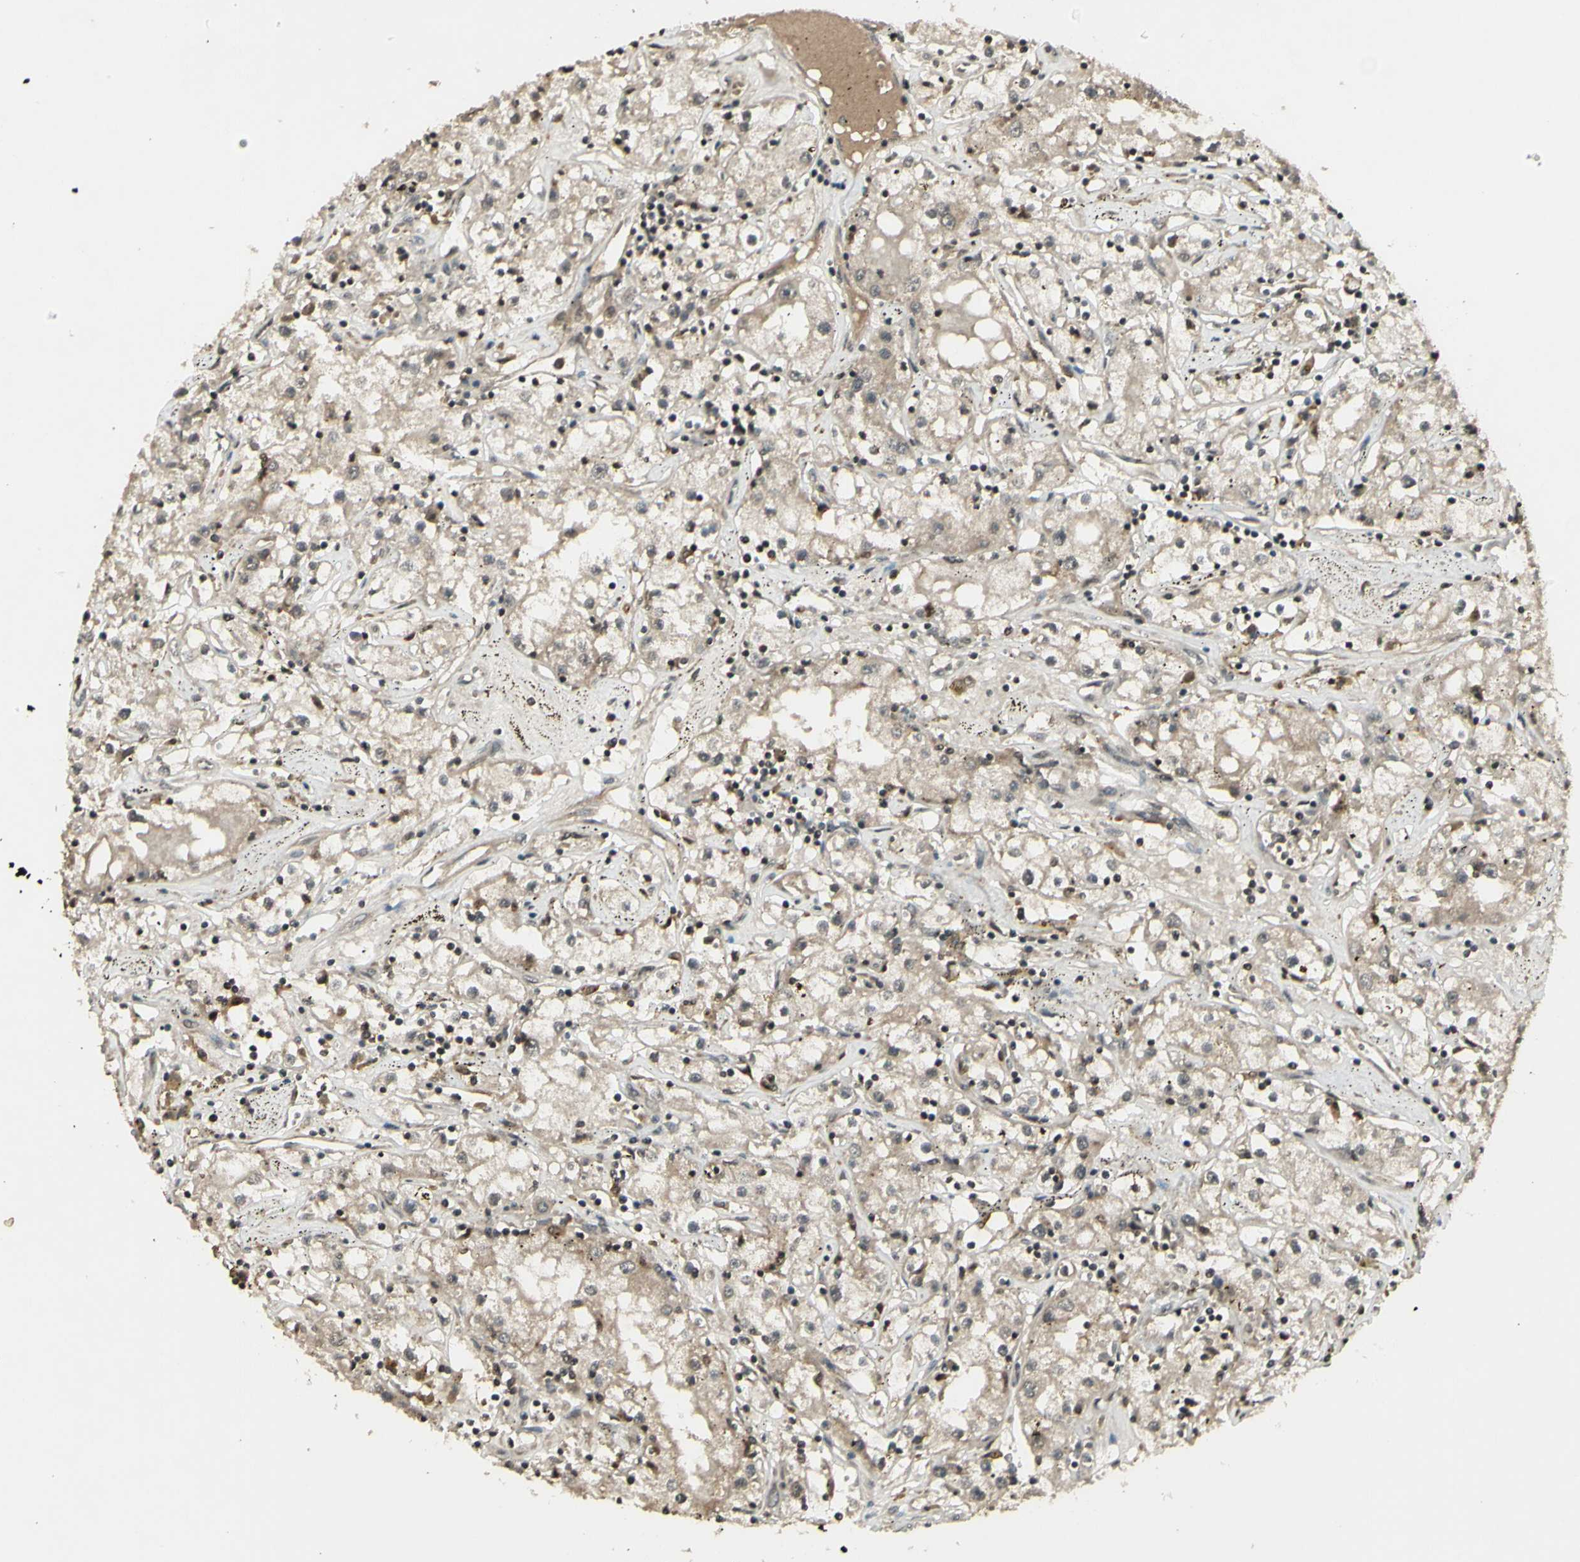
{"staining": {"intensity": "weak", "quantity": "25%-75%", "location": "cytoplasmic/membranous"}, "tissue": "renal cancer", "cell_type": "Tumor cells", "image_type": "cancer", "snomed": [{"axis": "morphology", "description": "Adenocarcinoma, NOS"}, {"axis": "topography", "description": "Kidney"}], "caption": "Immunohistochemistry (IHC) of human adenocarcinoma (renal) reveals low levels of weak cytoplasmic/membranous staining in approximately 25%-75% of tumor cells.", "gene": "BLNK", "patient": {"sex": "male", "age": 56}}